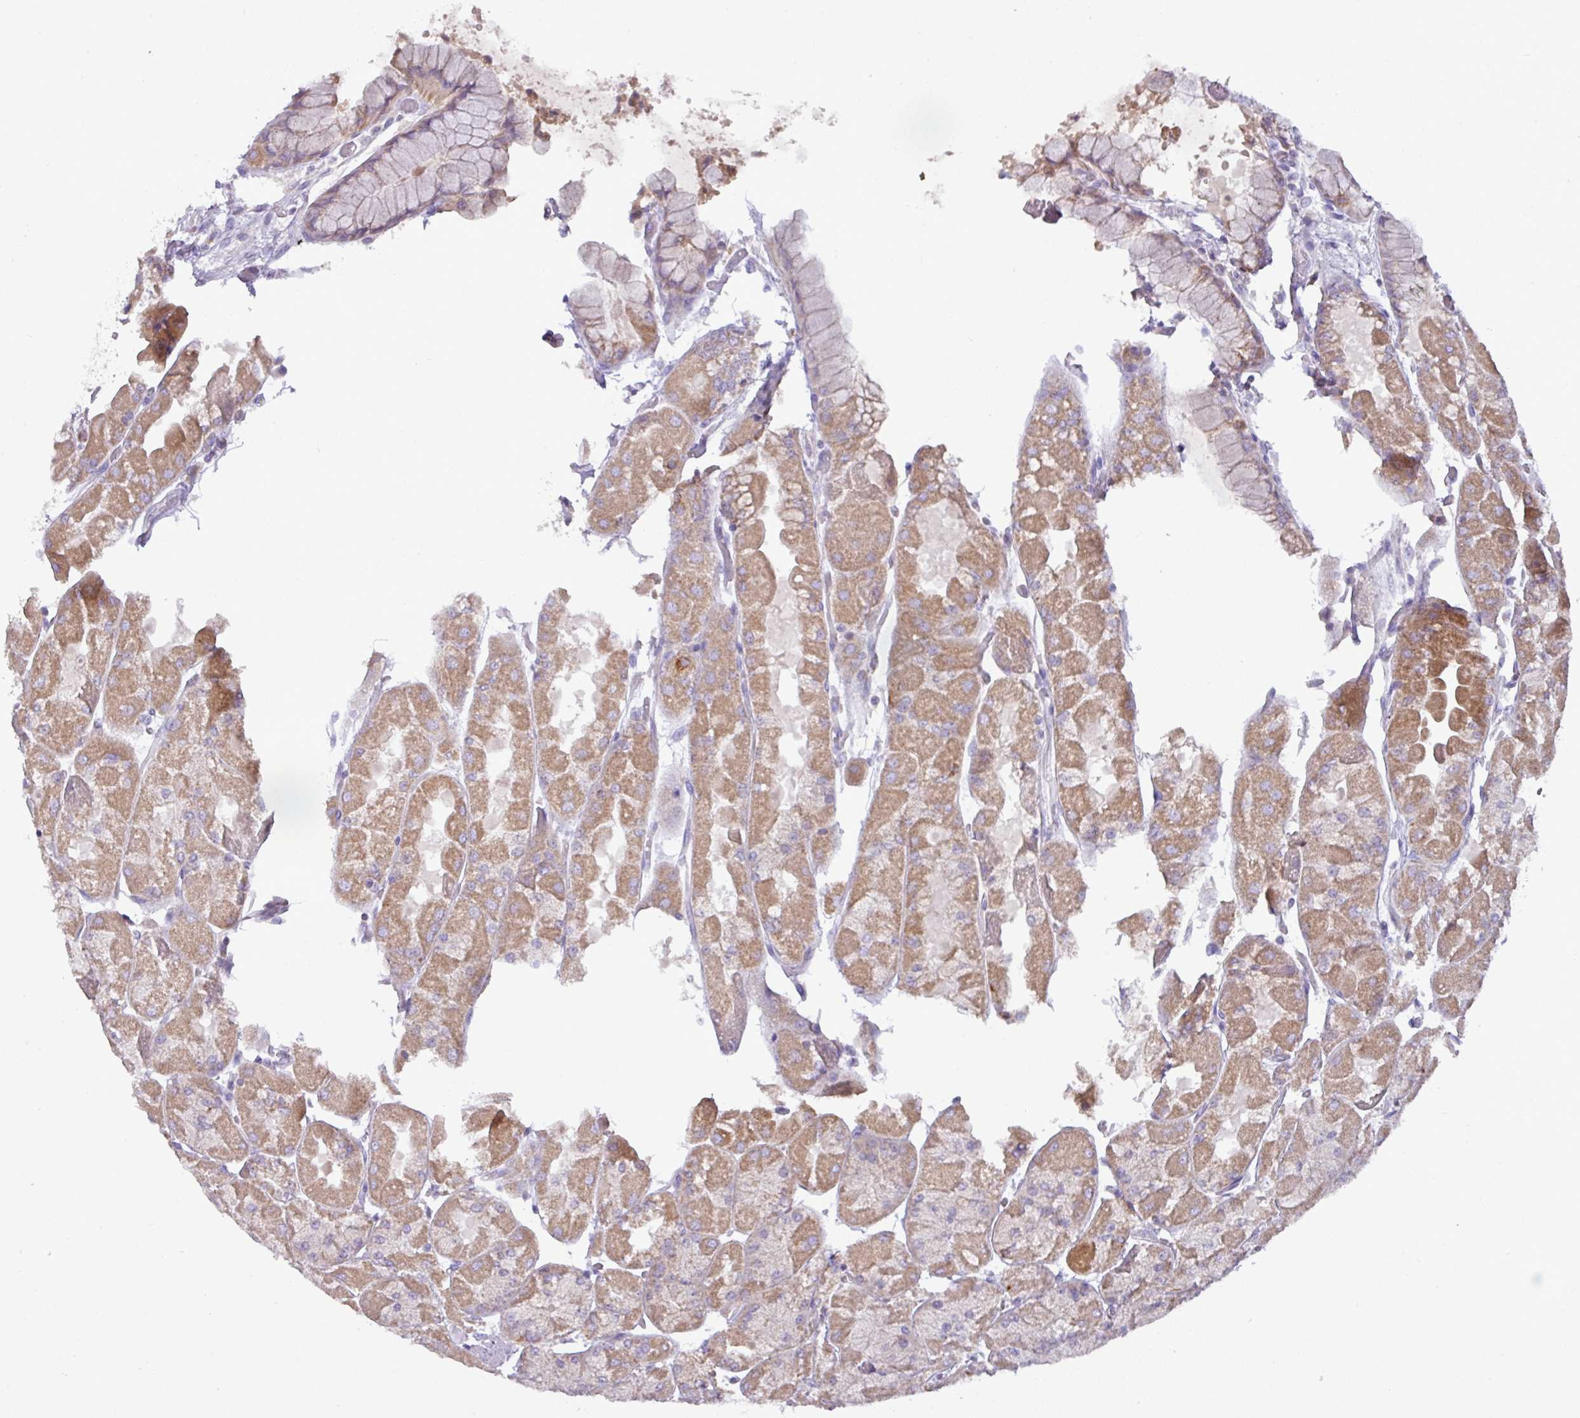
{"staining": {"intensity": "moderate", "quantity": "25%-75%", "location": "cytoplasmic/membranous"}, "tissue": "stomach", "cell_type": "Glandular cells", "image_type": "normal", "snomed": [{"axis": "morphology", "description": "Normal tissue, NOS"}, {"axis": "topography", "description": "Stomach"}], "caption": "Stomach stained for a protein (brown) demonstrates moderate cytoplasmic/membranous positive expression in about 25%-75% of glandular cells.", "gene": "TRAPPC1", "patient": {"sex": "female", "age": 61}}